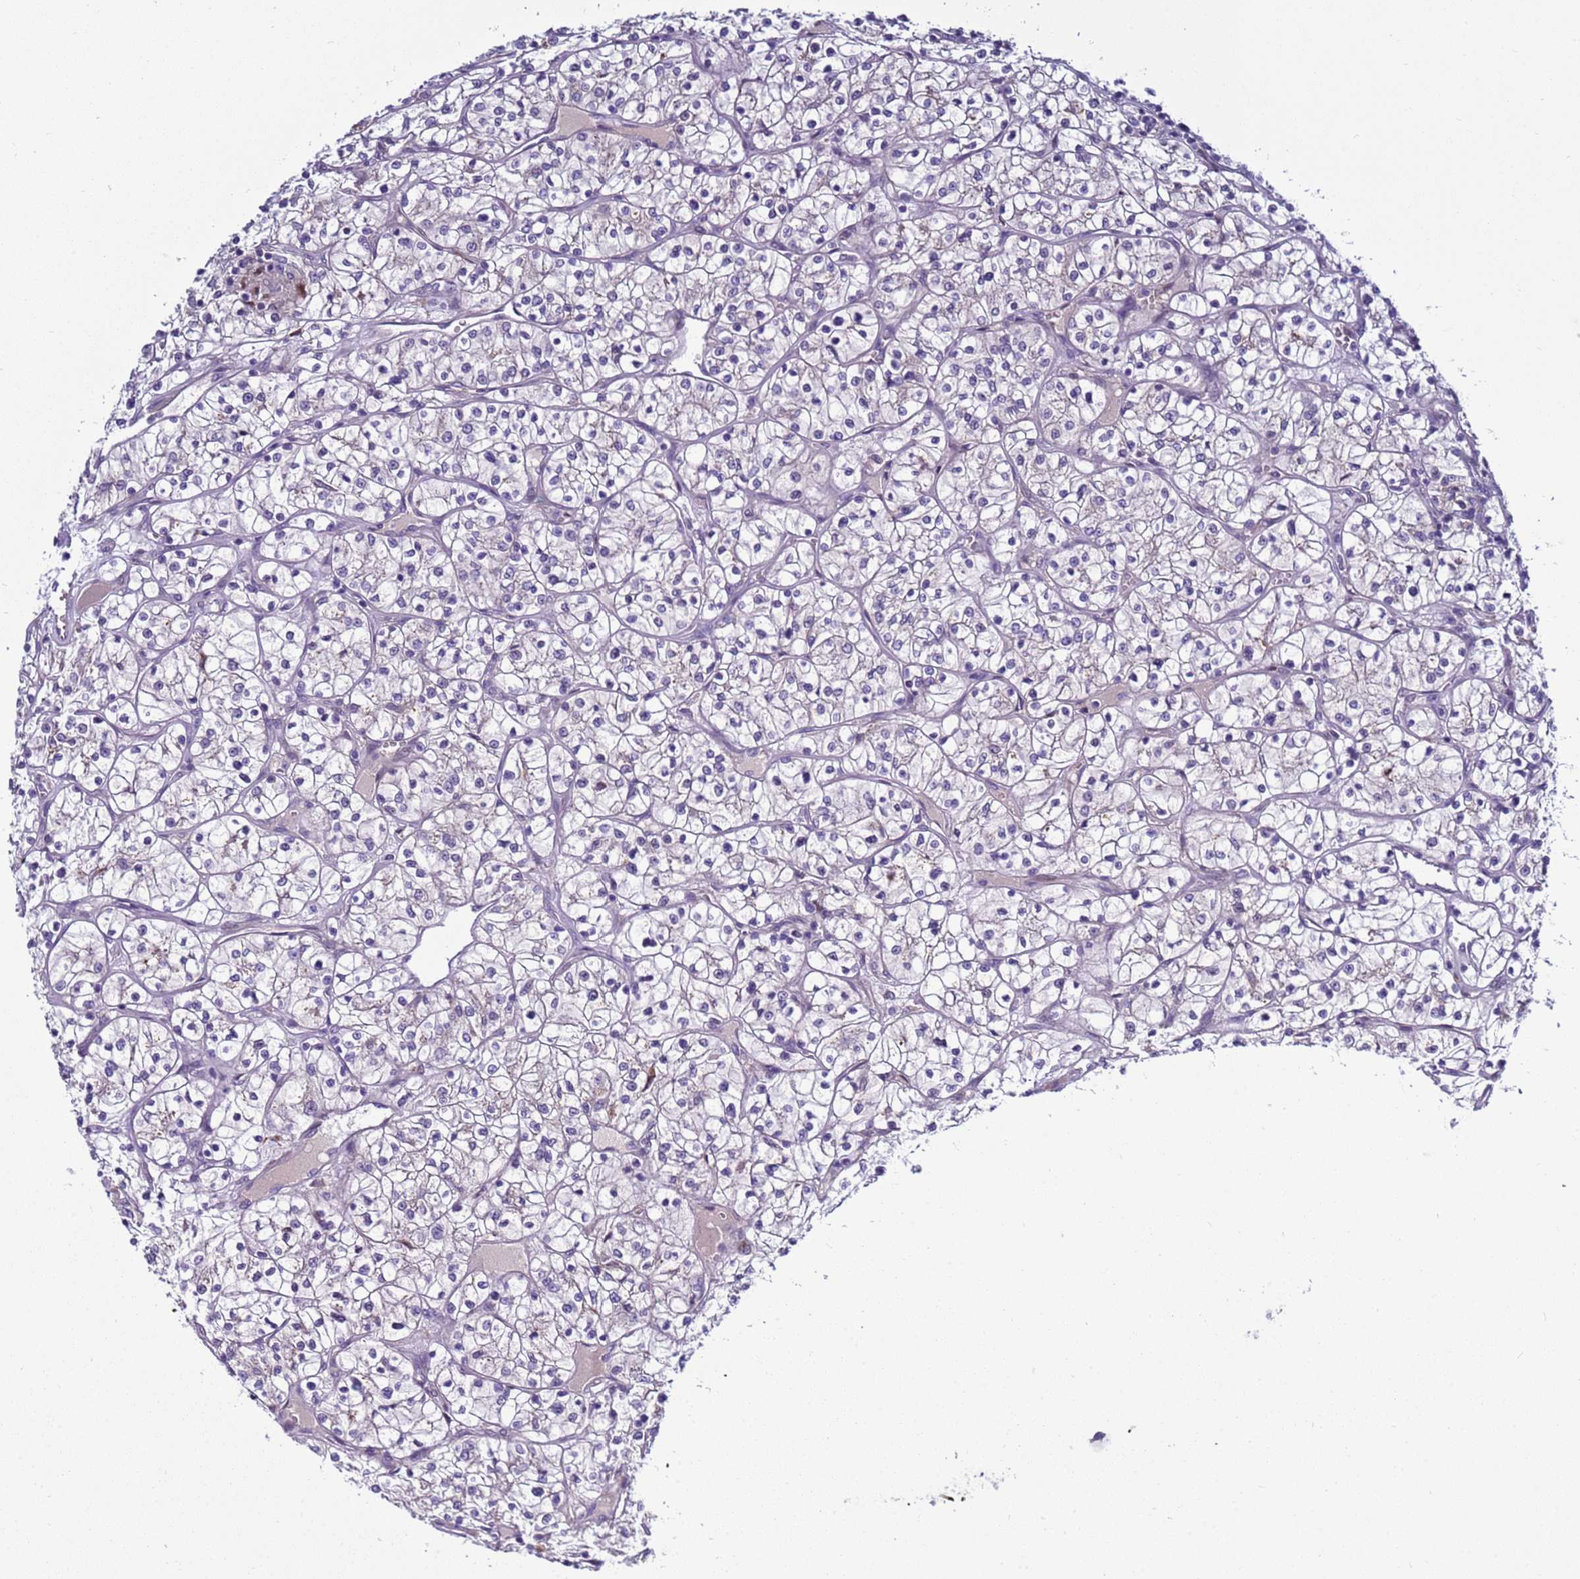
{"staining": {"intensity": "negative", "quantity": "none", "location": "none"}, "tissue": "renal cancer", "cell_type": "Tumor cells", "image_type": "cancer", "snomed": [{"axis": "morphology", "description": "Adenocarcinoma, NOS"}, {"axis": "topography", "description": "Kidney"}], "caption": "Immunohistochemistry photomicrograph of human renal cancer stained for a protein (brown), which shows no positivity in tumor cells. (DAB (3,3'-diaminobenzidine) immunohistochemistry visualized using brightfield microscopy, high magnification).", "gene": "NAT2", "patient": {"sex": "female", "age": 64}}